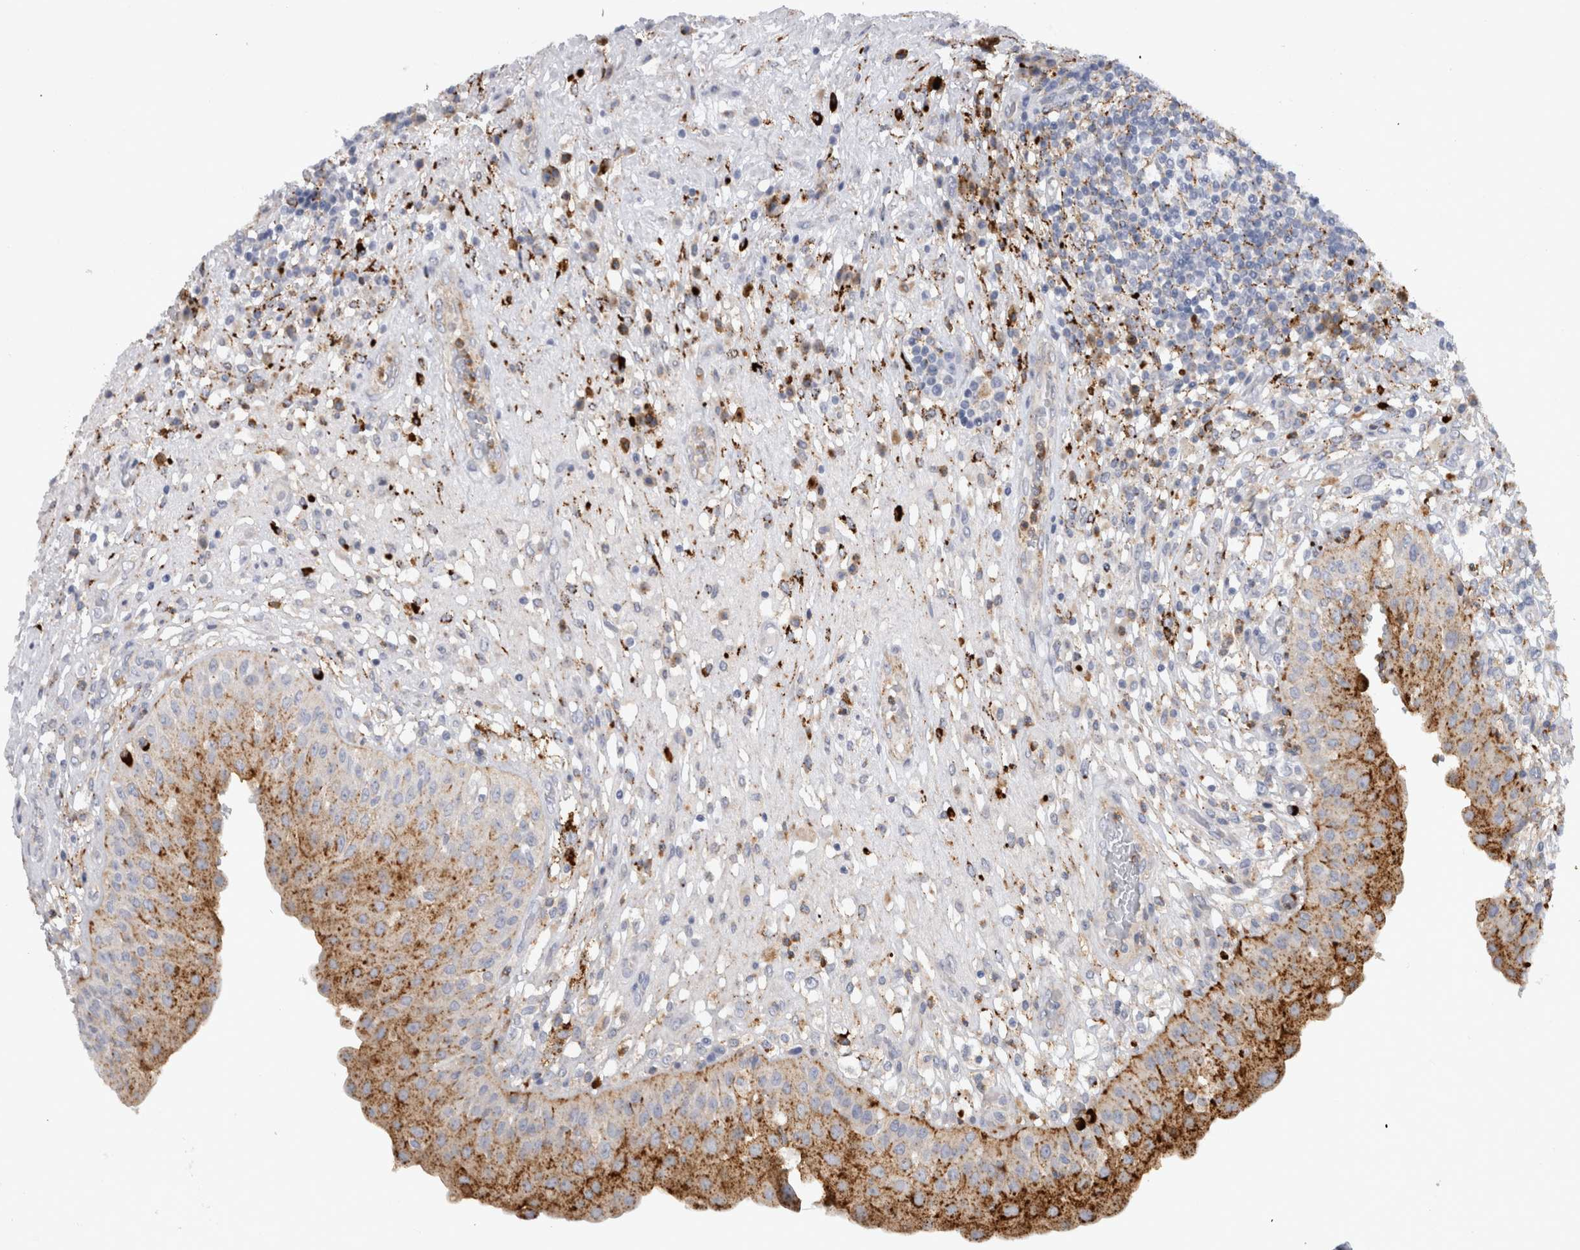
{"staining": {"intensity": "moderate", "quantity": "25%-75%", "location": "cytoplasmic/membranous"}, "tissue": "urinary bladder", "cell_type": "Urothelial cells", "image_type": "normal", "snomed": [{"axis": "morphology", "description": "Normal tissue, NOS"}, {"axis": "topography", "description": "Urinary bladder"}], "caption": "Urinary bladder stained with DAB immunohistochemistry (IHC) shows medium levels of moderate cytoplasmic/membranous staining in about 25%-75% of urothelial cells.", "gene": "CD63", "patient": {"sex": "female", "age": 62}}